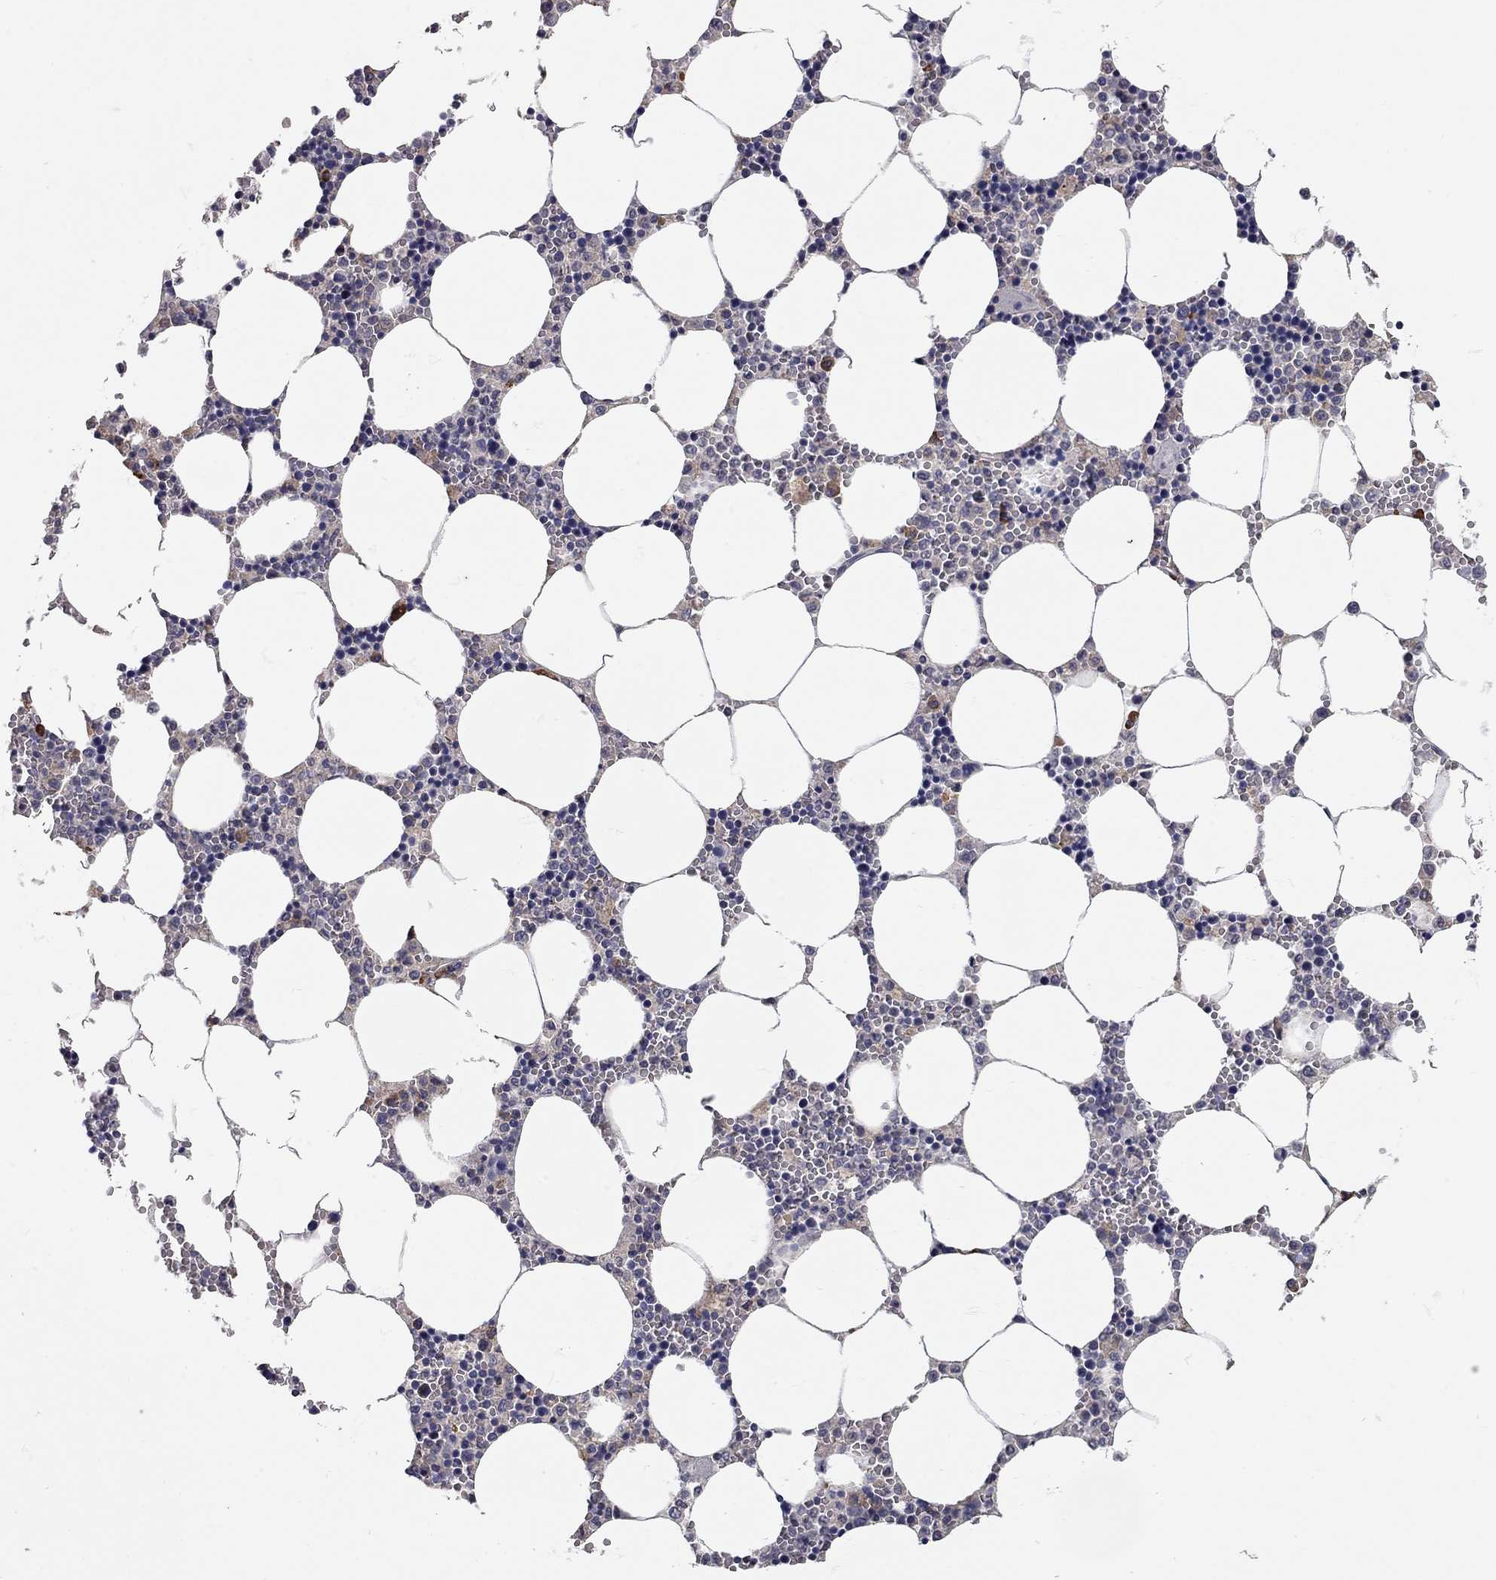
{"staining": {"intensity": "negative", "quantity": "none", "location": "none"}, "tissue": "bone marrow", "cell_type": "Hematopoietic cells", "image_type": "normal", "snomed": [{"axis": "morphology", "description": "Normal tissue, NOS"}, {"axis": "topography", "description": "Bone marrow"}], "caption": "Immunohistochemistry (IHC) image of normal bone marrow stained for a protein (brown), which shows no expression in hematopoietic cells. The staining was performed using DAB (3,3'-diaminobenzidine) to visualize the protein expression in brown, while the nuclei were stained in blue with hematoxylin (Magnification: 20x).", "gene": "XAGE2", "patient": {"sex": "female", "age": 64}}